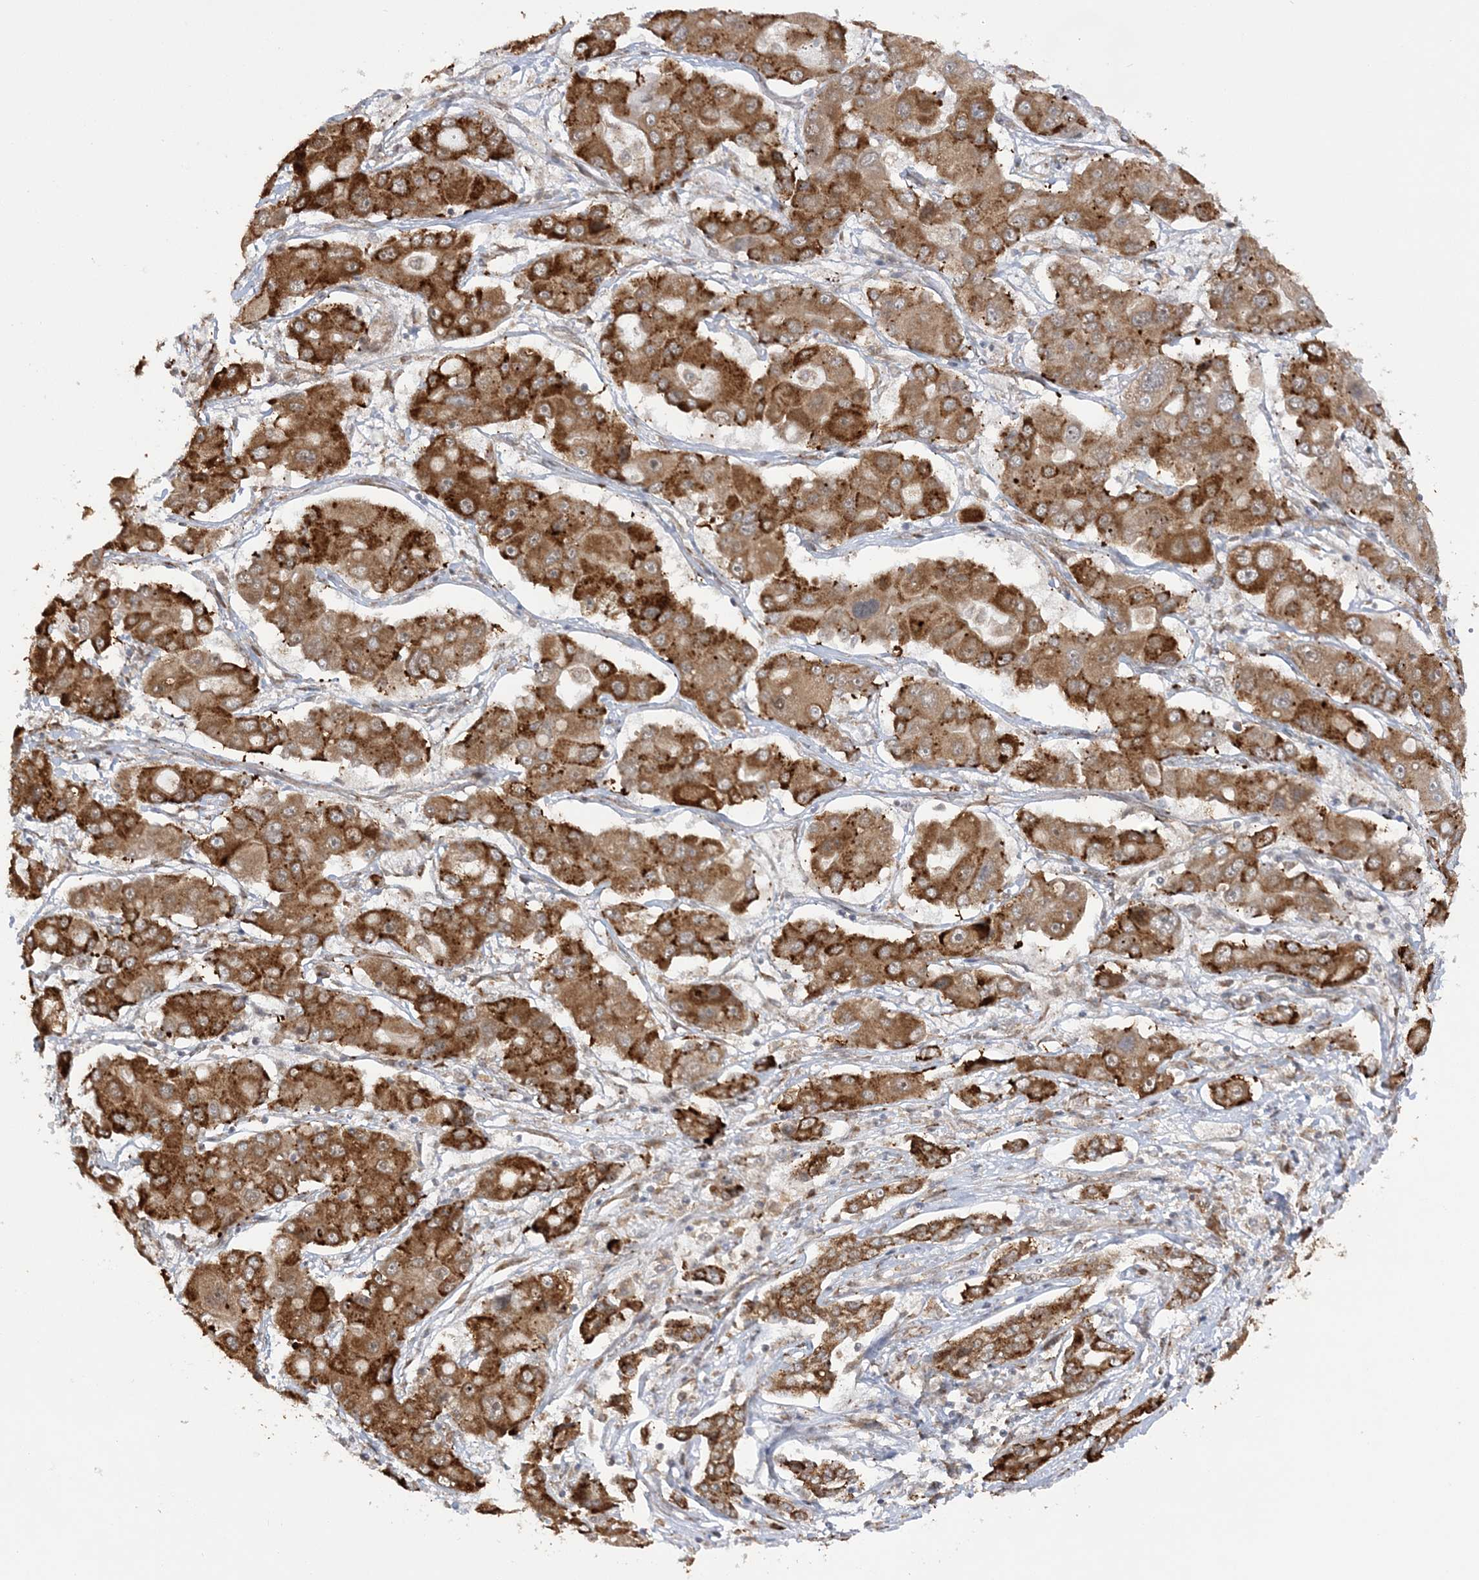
{"staining": {"intensity": "strong", "quantity": ">75%", "location": "cytoplasmic/membranous"}, "tissue": "liver cancer", "cell_type": "Tumor cells", "image_type": "cancer", "snomed": [{"axis": "morphology", "description": "Cholangiocarcinoma"}, {"axis": "topography", "description": "Liver"}], "caption": "IHC (DAB (3,3'-diaminobenzidine)) staining of liver cholangiocarcinoma demonstrates strong cytoplasmic/membranous protein expression in approximately >75% of tumor cells.", "gene": "MRPL47", "patient": {"sex": "male", "age": 67}}